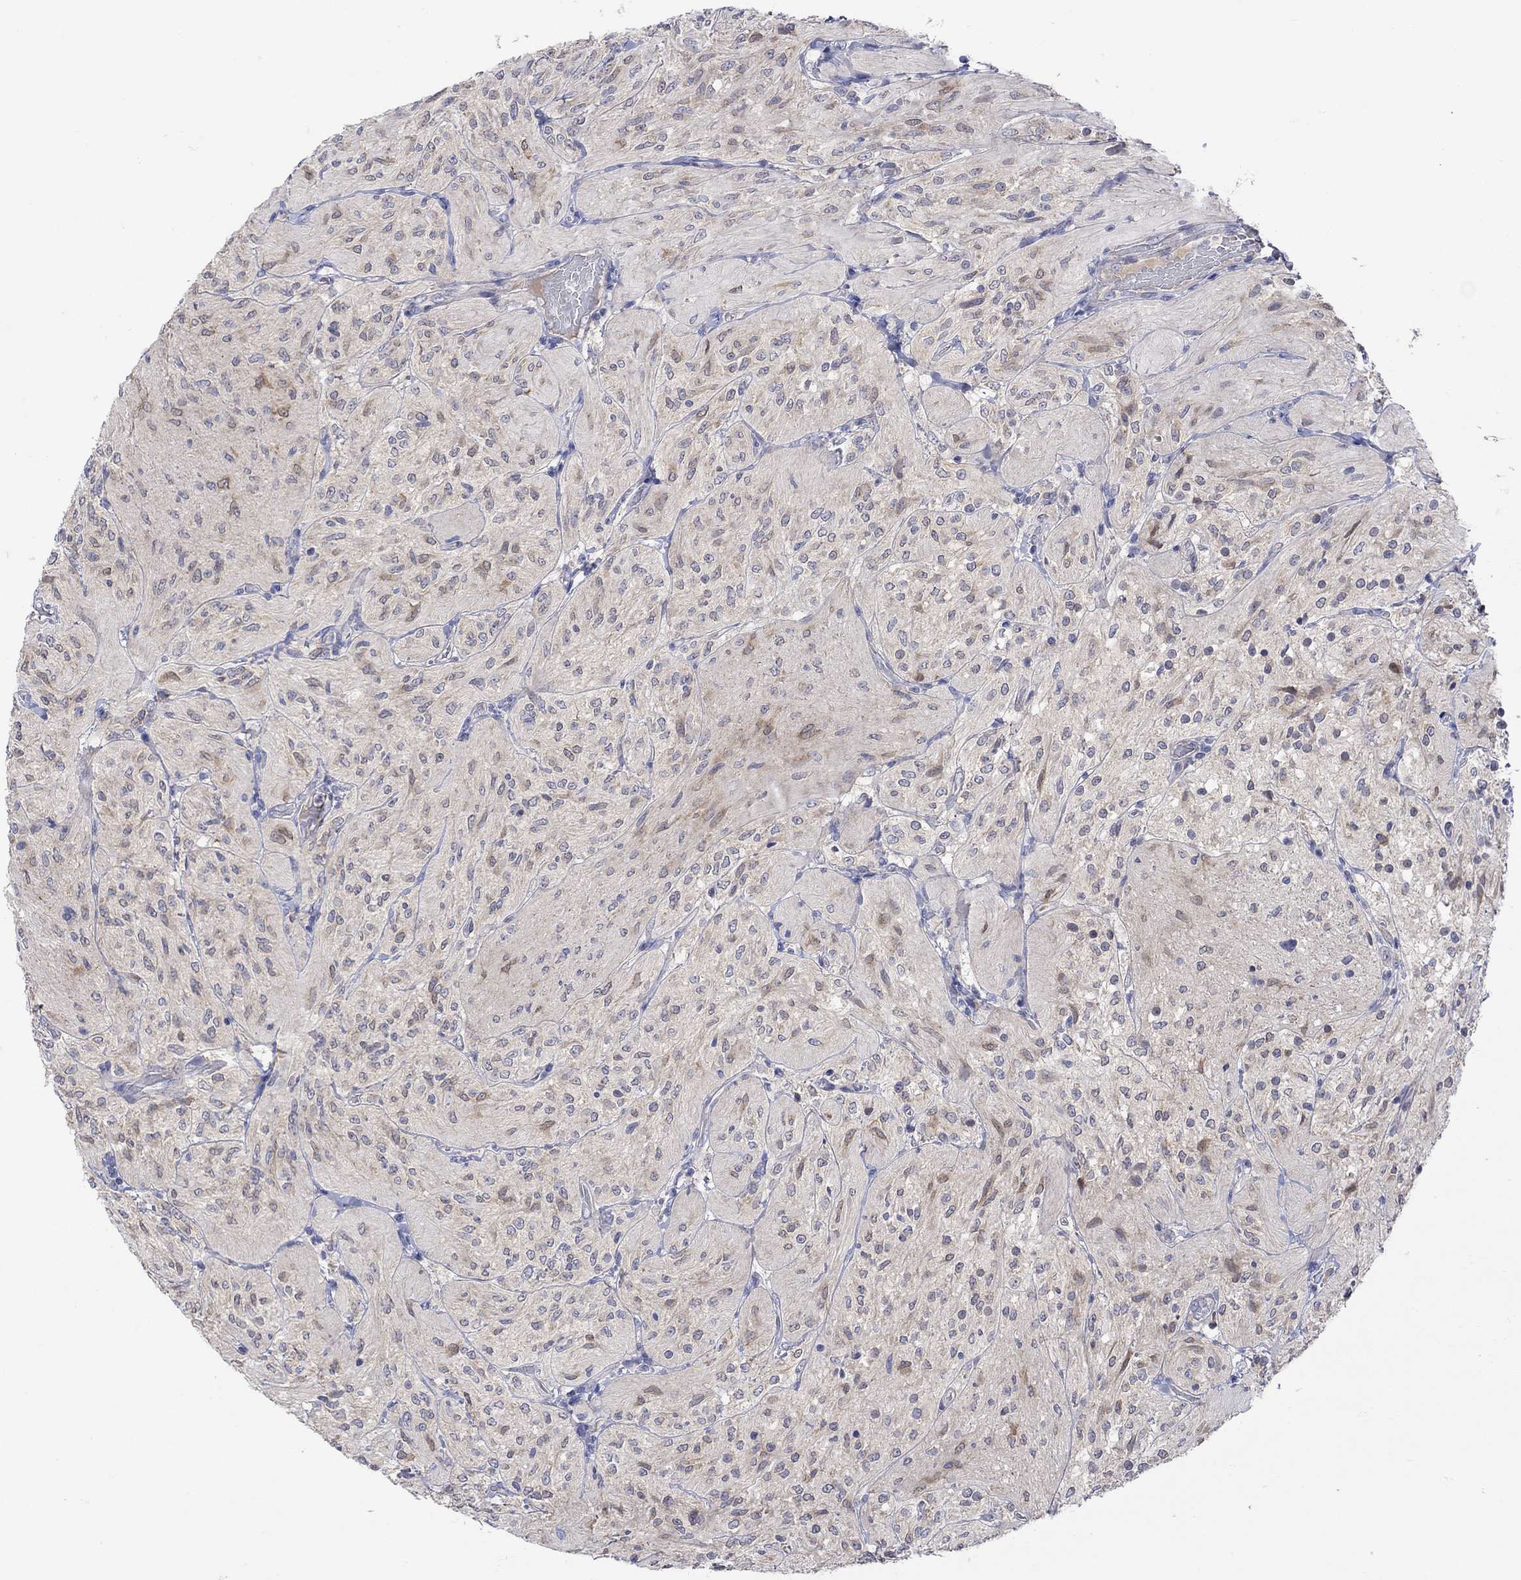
{"staining": {"intensity": "negative", "quantity": "none", "location": "none"}, "tissue": "glioma", "cell_type": "Tumor cells", "image_type": "cancer", "snomed": [{"axis": "morphology", "description": "Glioma, malignant, Low grade"}, {"axis": "topography", "description": "Brain"}], "caption": "An IHC micrograph of glioma is shown. There is no staining in tumor cells of glioma.", "gene": "MSI1", "patient": {"sex": "male", "age": 3}}